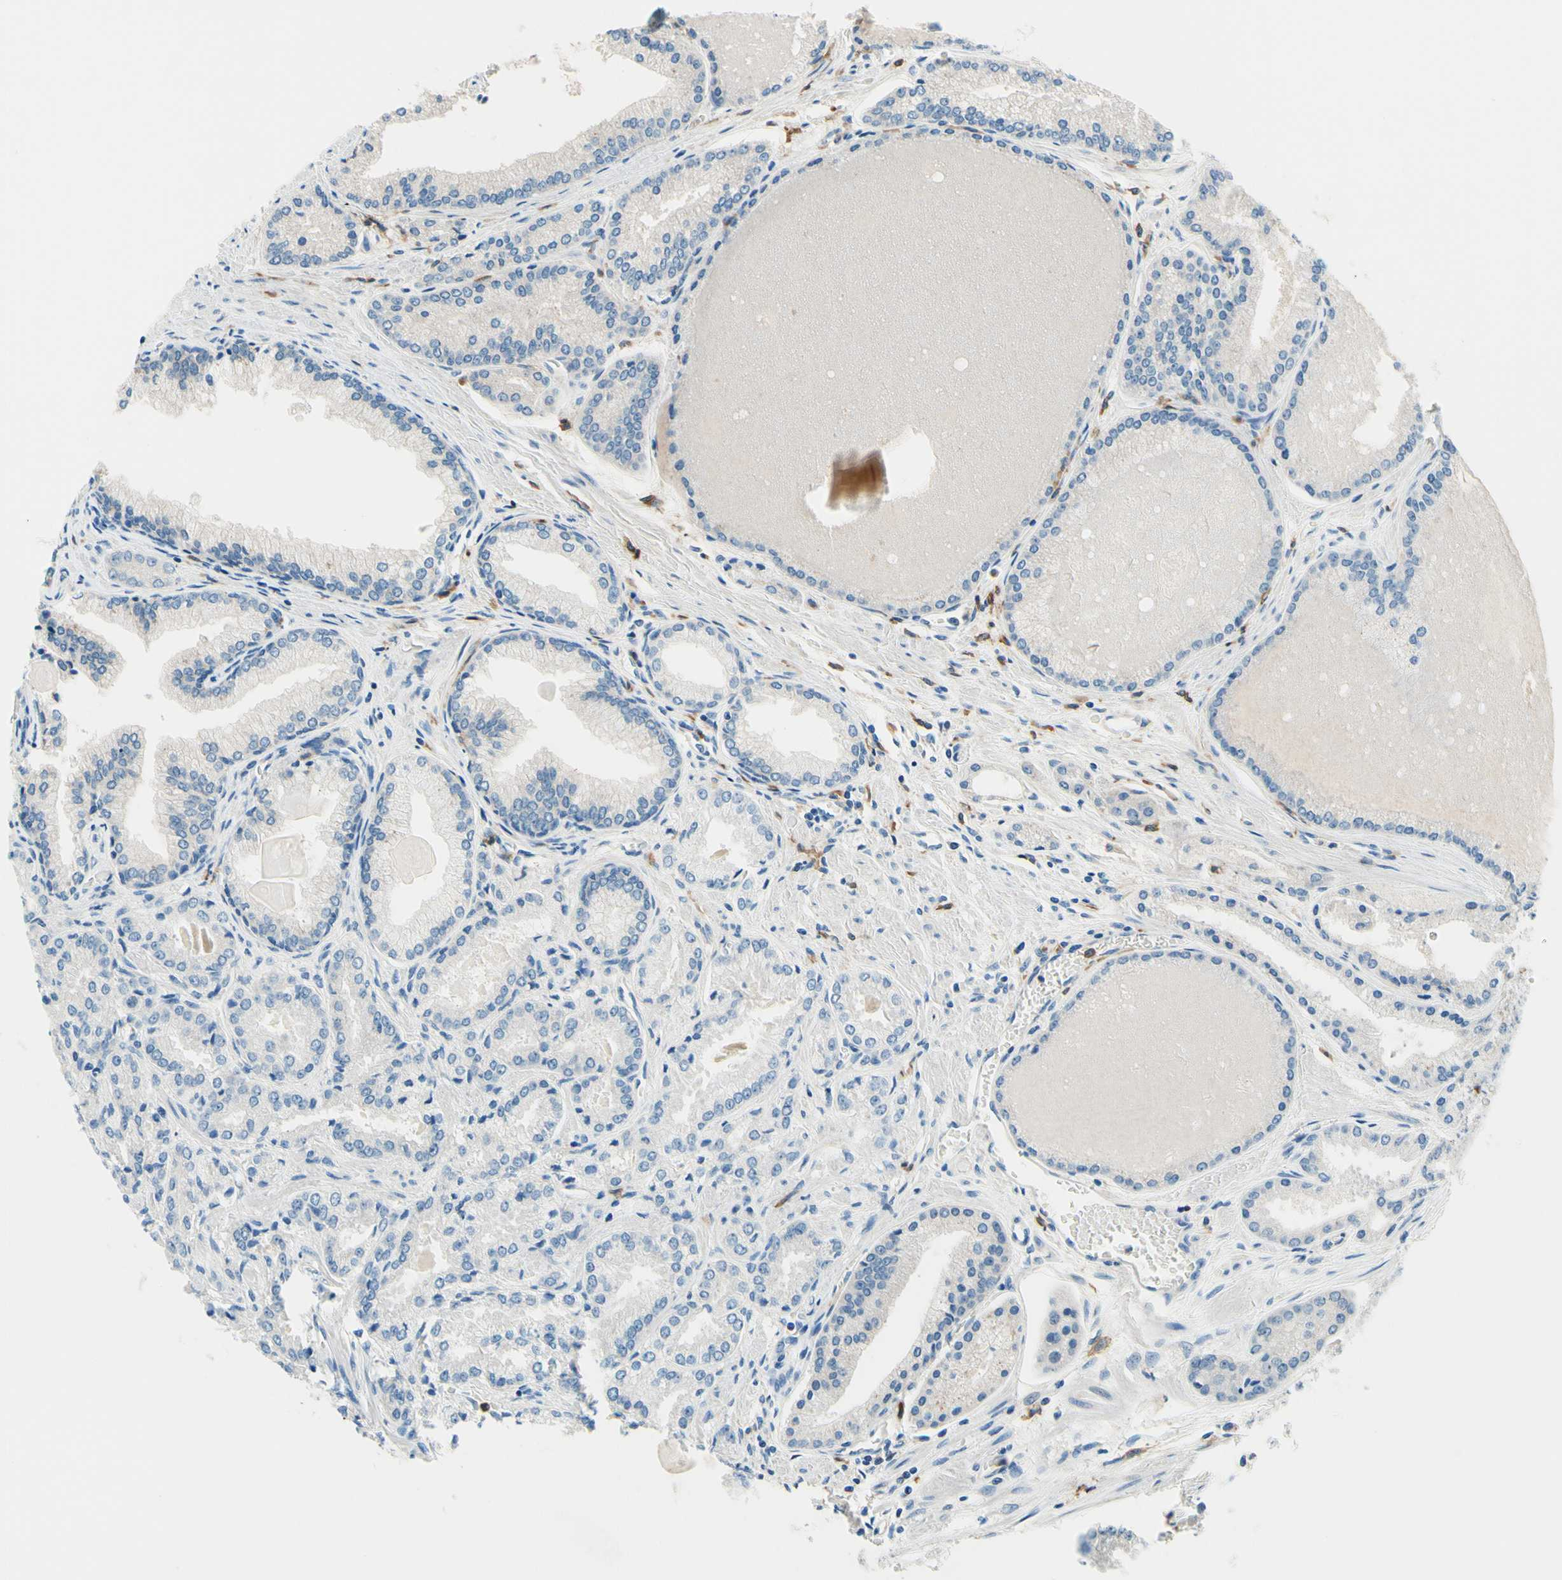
{"staining": {"intensity": "negative", "quantity": "none", "location": "none"}, "tissue": "prostate cancer", "cell_type": "Tumor cells", "image_type": "cancer", "snomed": [{"axis": "morphology", "description": "Adenocarcinoma, Low grade"}, {"axis": "topography", "description": "Prostate"}], "caption": "IHC micrograph of neoplastic tissue: human prostate low-grade adenocarcinoma stained with DAB (3,3'-diaminobenzidine) demonstrates no significant protein positivity in tumor cells.", "gene": "SIGLEC9", "patient": {"sex": "male", "age": 59}}